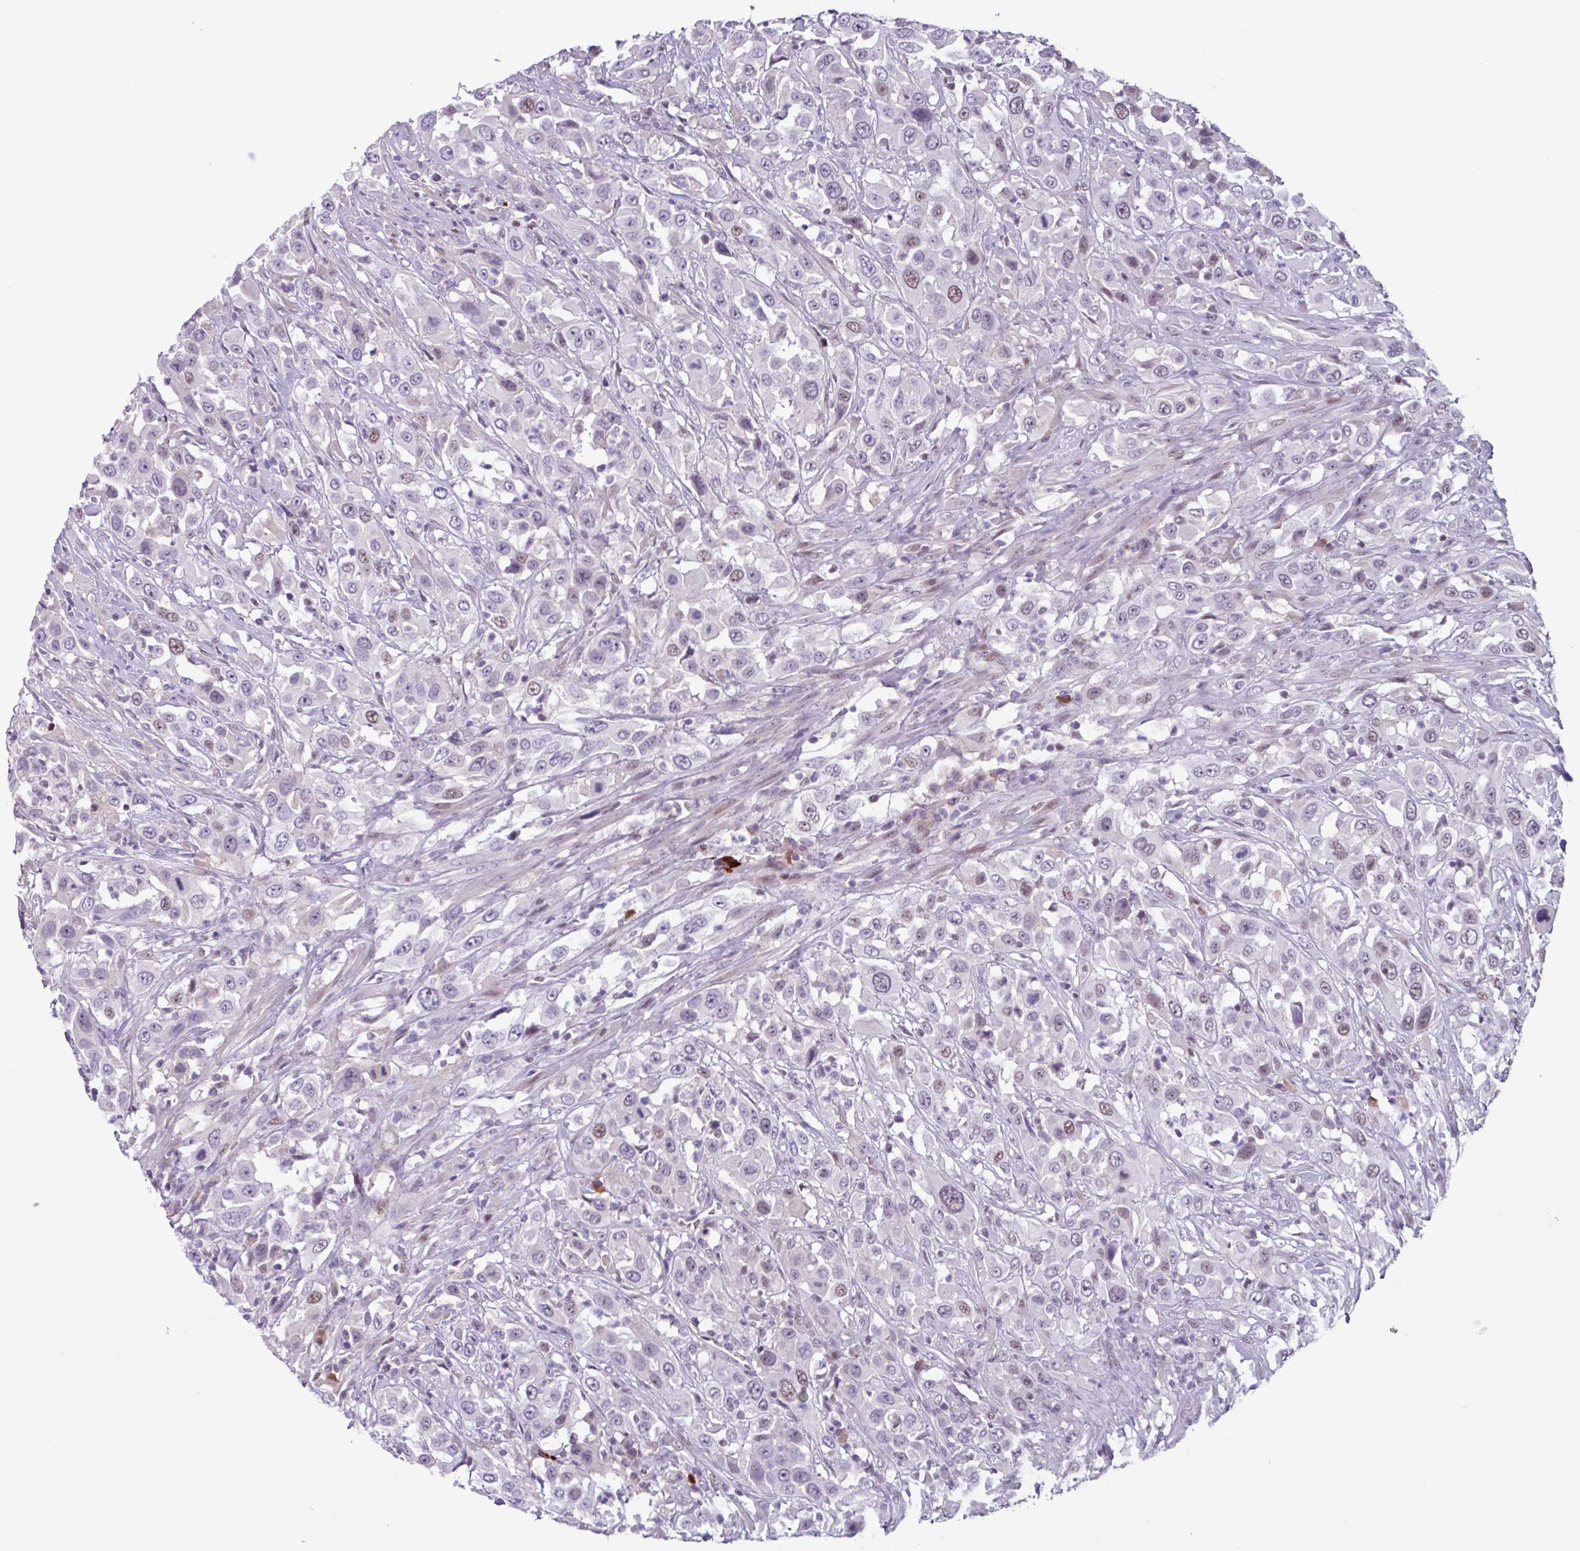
{"staining": {"intensity": "moderate", "quantity": "<25%", "location": "nuclear"}, "tissue": "urothelial cancer", "cell_type": "Tumor cells", "image_type": "cancer", "snomed": [{"axis": "morphology", "description": "Urothelial carcinoma, High grade"}, {"axis": "topography", "description": "Urinary bladder"}], "caption": "A high-resolution photomicrograph shows IHC staining of urothelial carcinoma (high-grade), which demonstrates moderate nuclear staining in about <25% of tumor cells.", "gene": "ZNF575", "patient": {"sex": "male", "age": 61}}